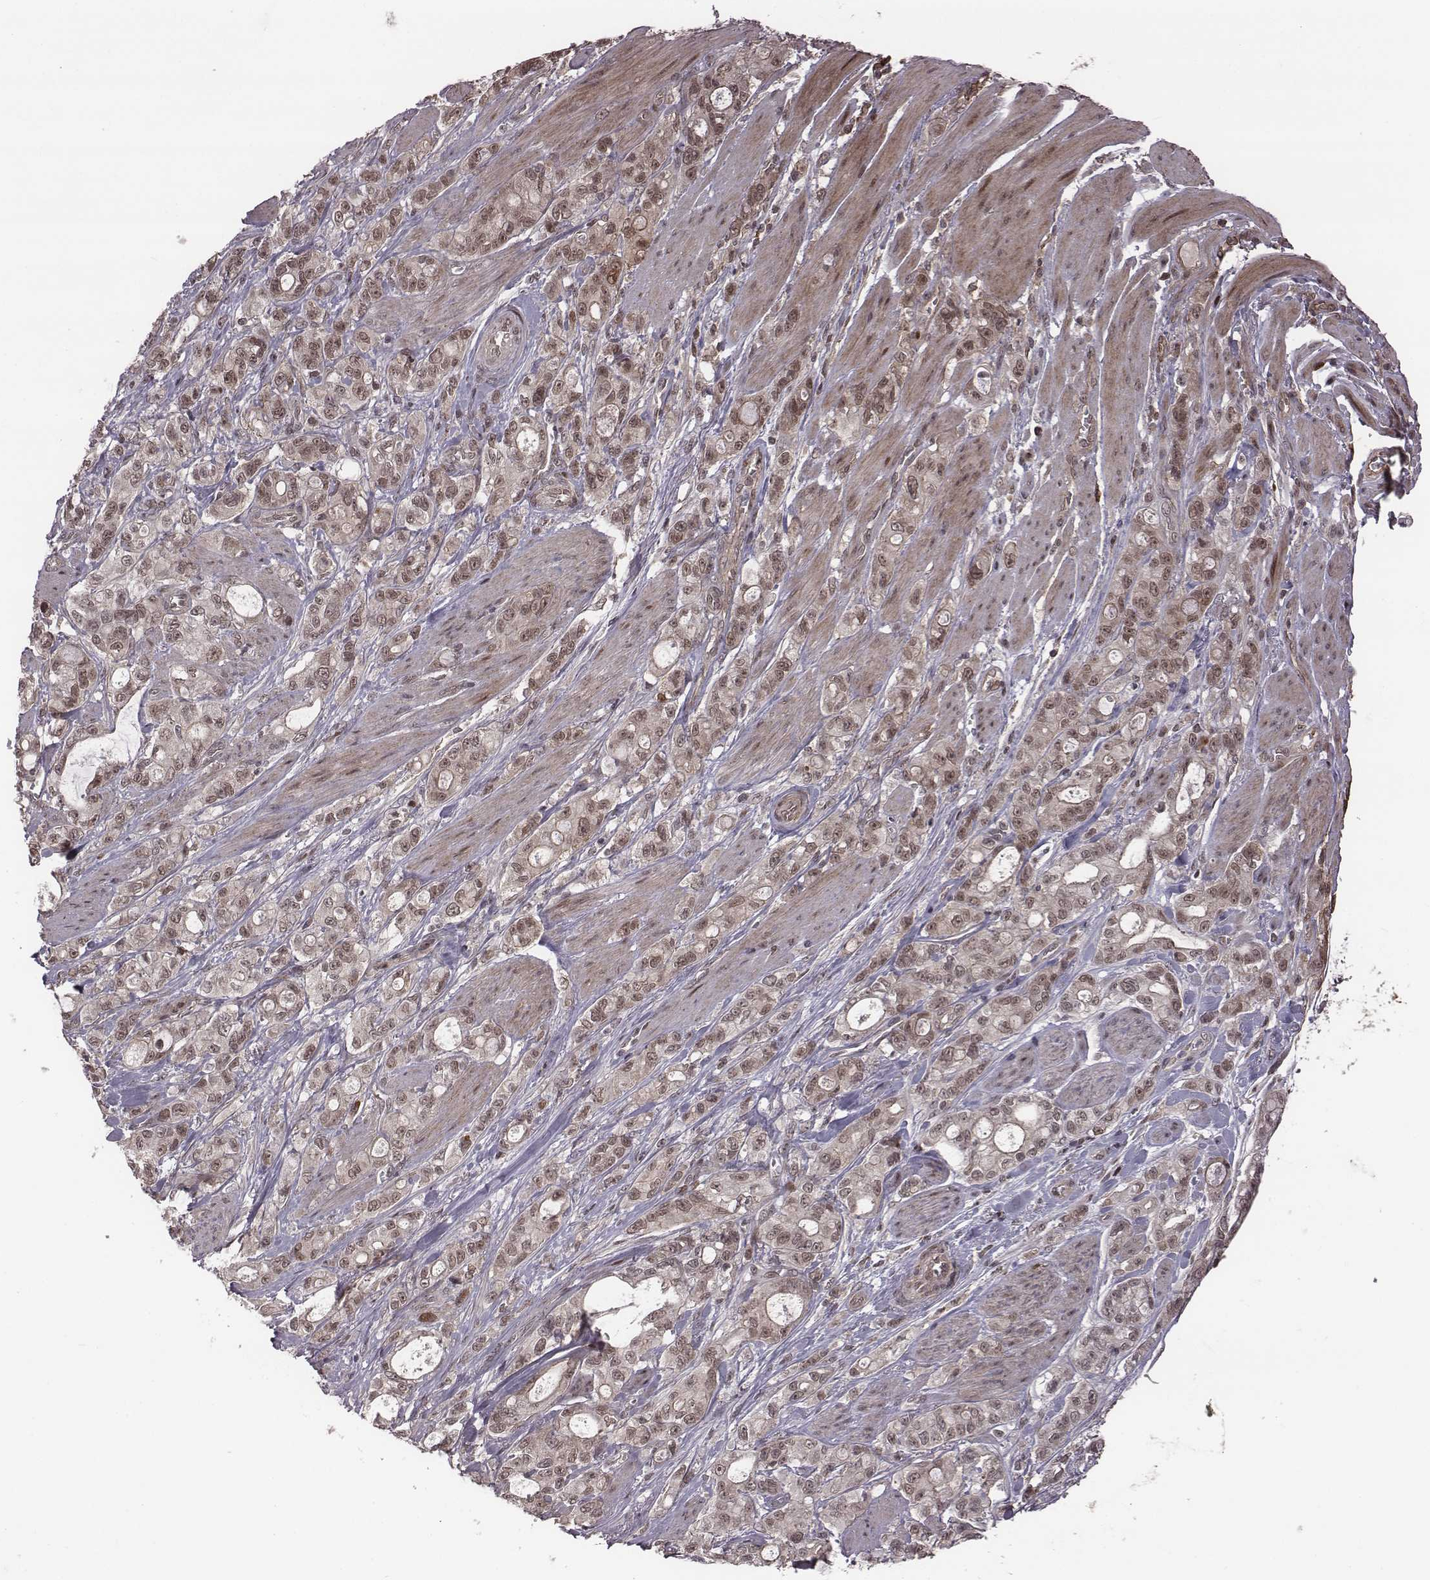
{"staining": {"intensity": "moderate", "quantity": "<25%", "location": "cytoplasmic/membranous,nuclear"}, "tissue": "stomach cancer", "cell_type": "Tumor cells", "image_type": "cancer", "snomed": [{"axis": "morphology", "description": "Adenocarcinoma, NOS"}, {"axis": "topography", "description": "Stomach"}], "caption": "Human stomach adenocarcinoma stained for a protein (brown) reveals moderate cytoplasmic/membranous and nuclear positive staining in about <25% of tumor cells.", "gene": "RPL3", "patient": {"sex": "male", "age": 63}}